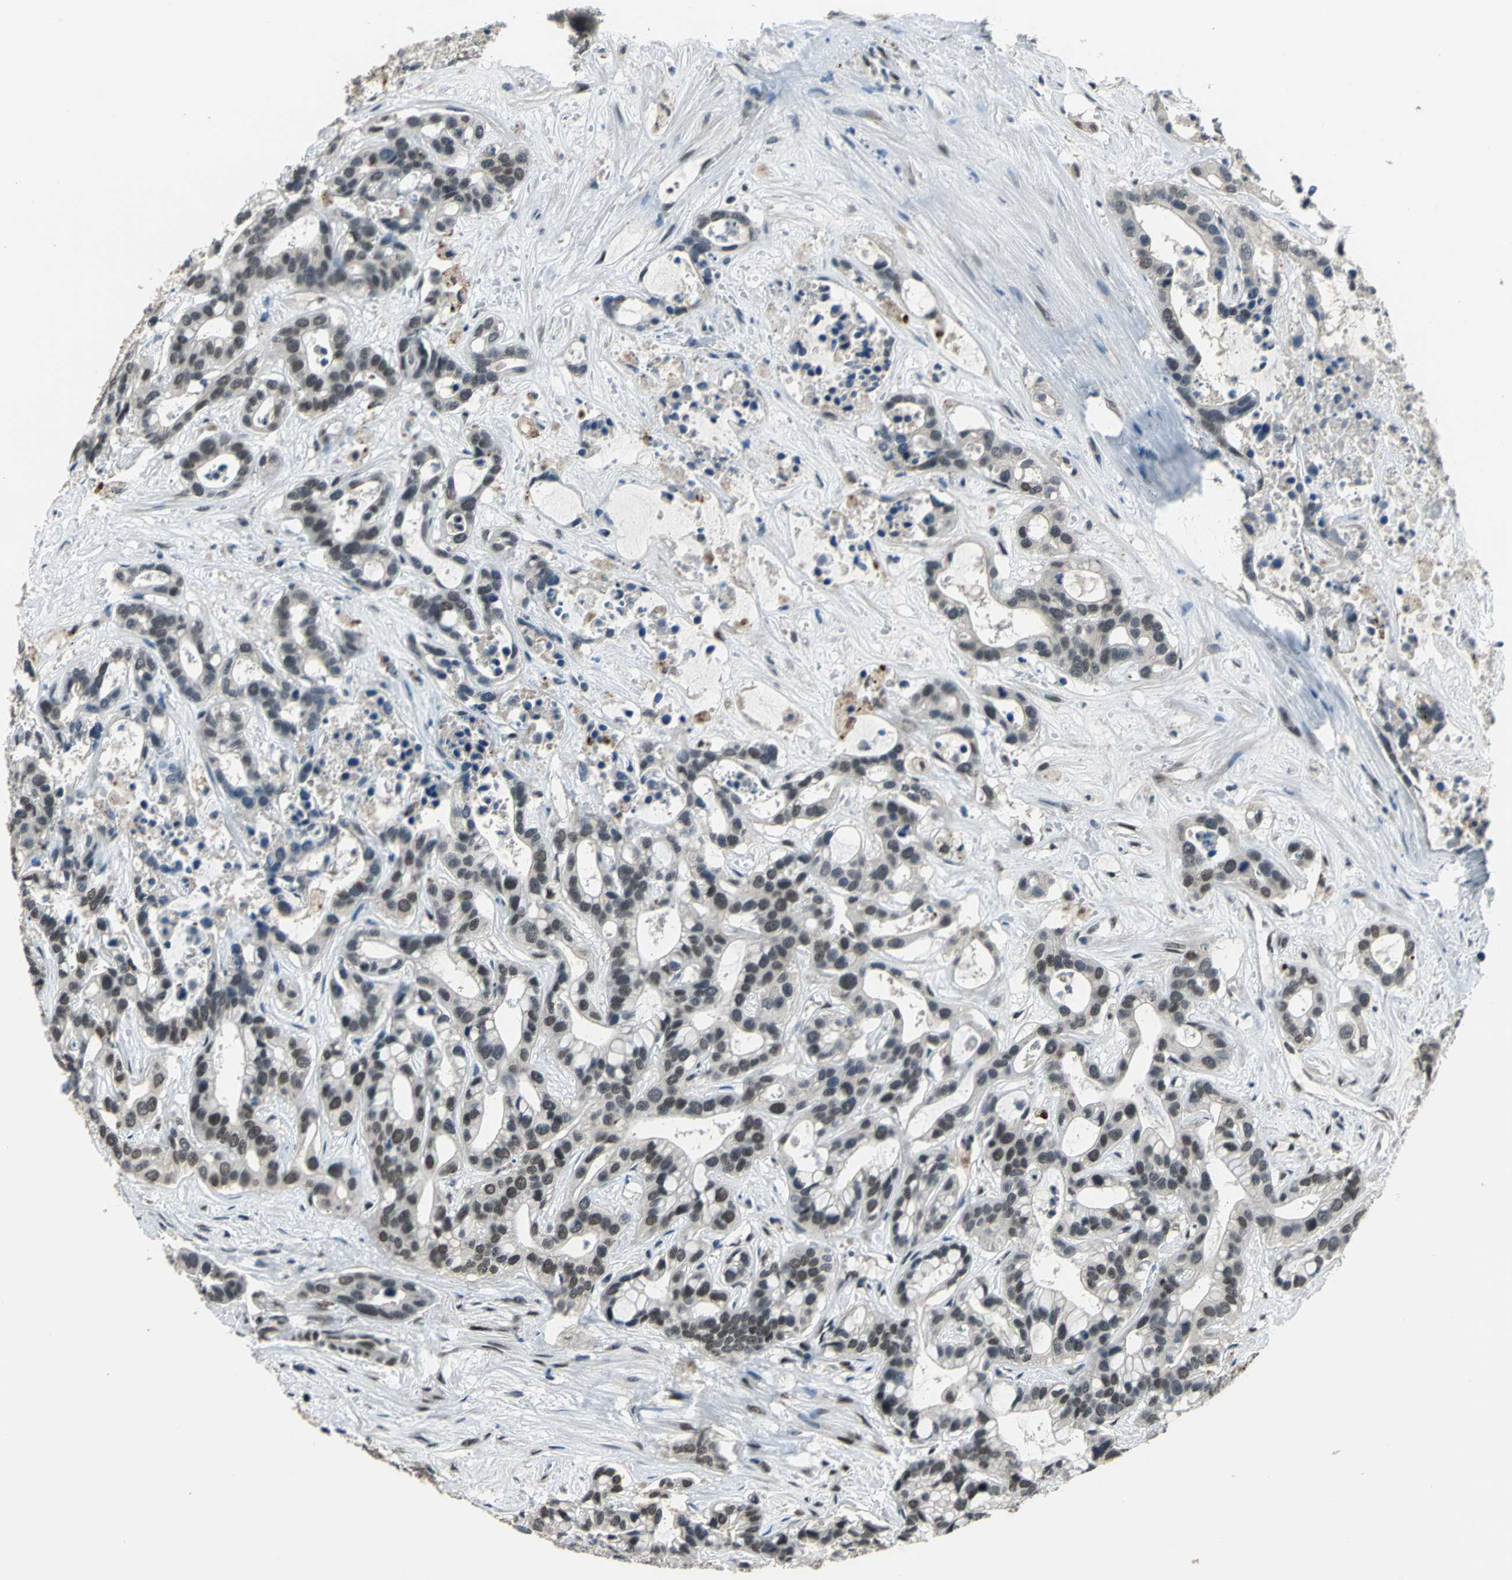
{"staining": {"intensity": "strong", "quantity": "<25%", "location": "cytoplasmic/membranous"}, "tissue": "liver cancer", "cell_type": "Tumor cells", "image_type": "cancer", "snomed": [{"axis": "morphology", "description": "Cholangiocarcinoma"}, {"axis": "topography", "description": "Liver"}], "caption": "Liver cholangiocarcinoma tissue demonstrates strong cytoplasmic/membranous staining in about <25% of tumor cells Ihc stains the protein in brown and the nuclei are stained blue.", "gene": "ELF2", "patient": {"sex": "female", "age": 65}}